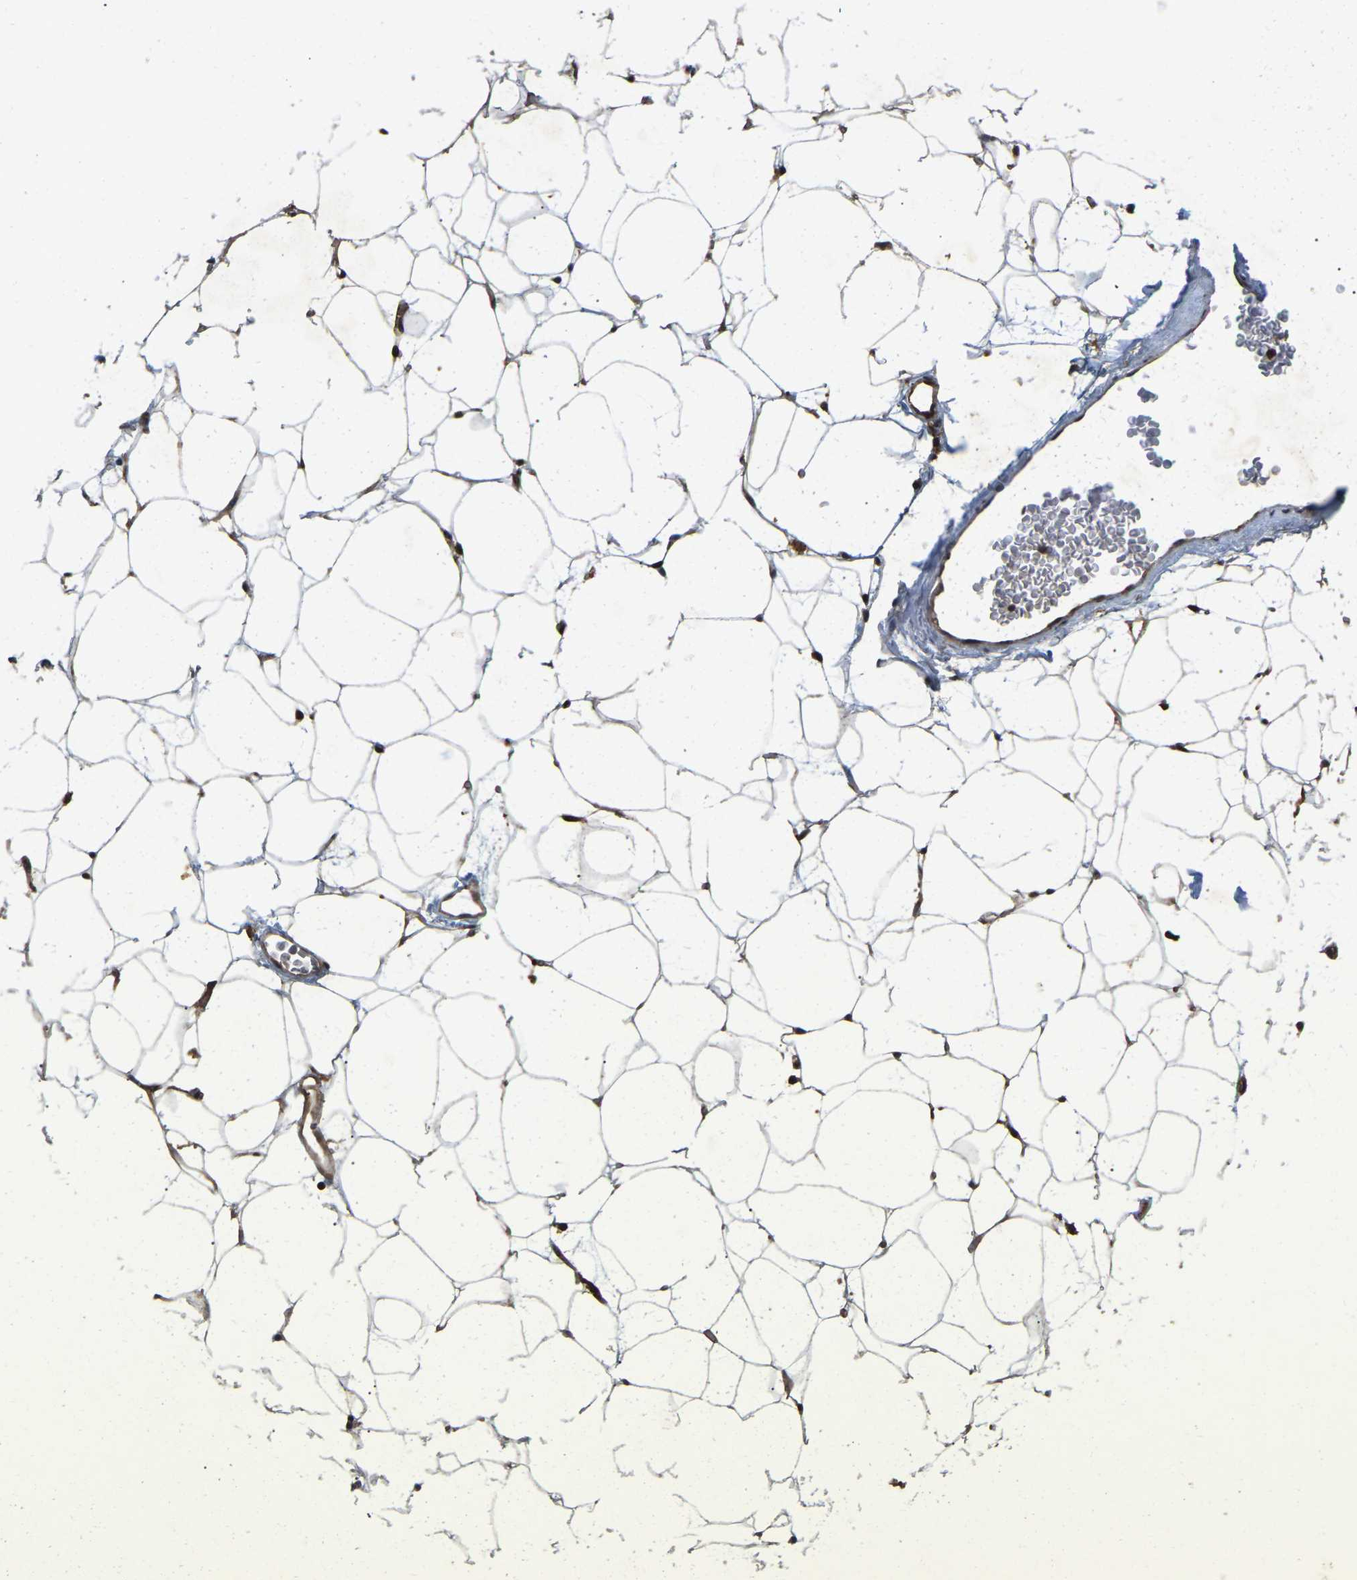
{"staining": {"intensity": "strong", "quantity": ">75%", "location": "cytoplasmic/membranous"}, "tissue": "adipose tissue", "cell_type": "Adipocytes", "image_type": "normal", "snomed": [{"axis": "morphology", "description": "Normal tissue, NOS"}, {"axis": "topography", "description": "Breast"}, {"axis": "topography", "description": "Soft tissue"}], "caption": "Immunohistochemical staining of unremarkable adipose tissue exhibits strong cytoplasmic/membranous protein staining in about >75% of adipocytes.", "gene": "KIAA1549", "patient": {"sex": "female", "age": 75}}